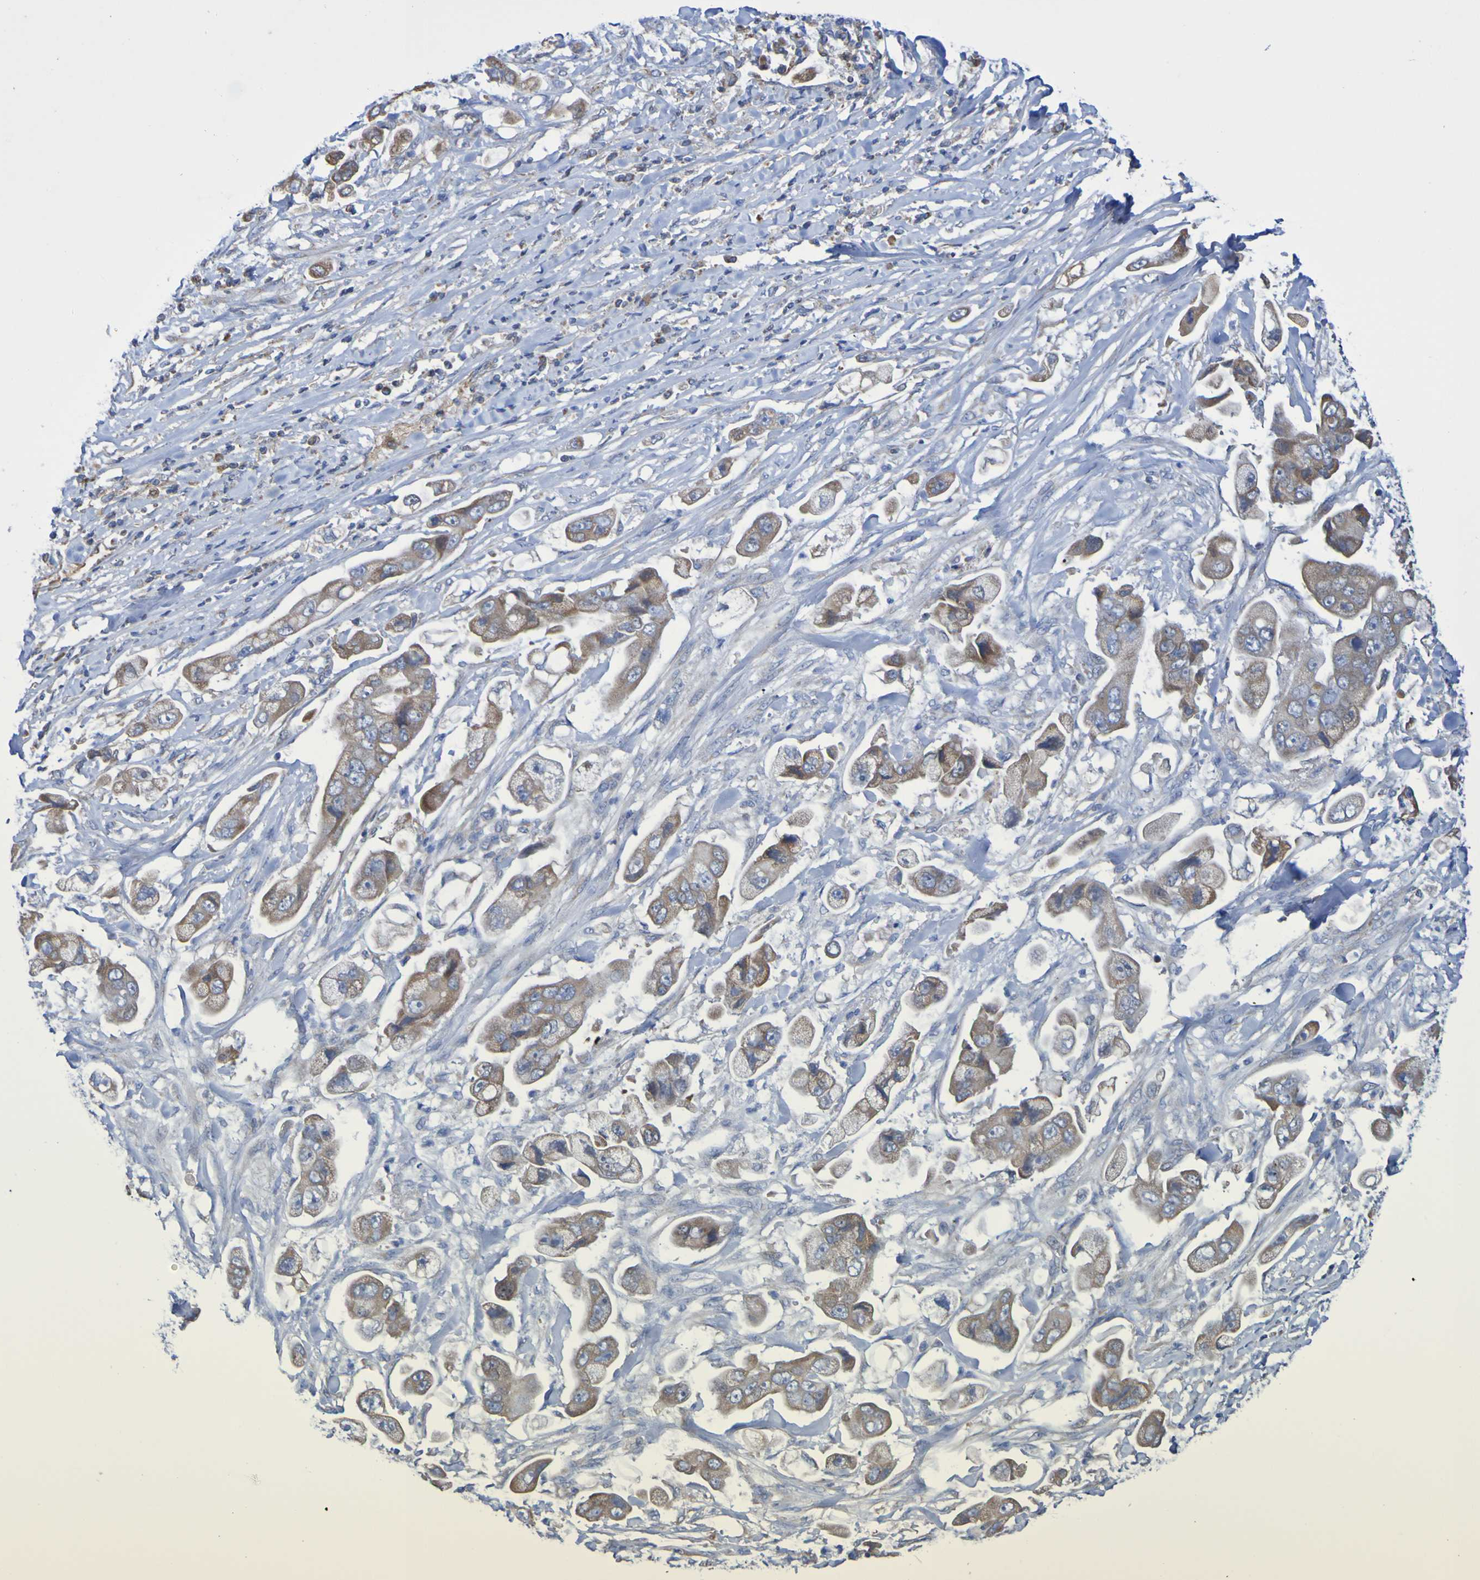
{"staining": {"intensity": "weak", "quantity": ">75%", "location": "cytoplasmic/membranous"}, "tissue": "stomach cancer", "cell_type": "Tumor cells", "image_type": "cancer", "snomed": [{"axis": "morphology", "description": "Adenocarcinoma, NOS"}, {"axis": "topography", "description": "Stomach"}], "caption": "Weak cytoplasmic/membranous positivity for a protein is identified in approximately >75% of tumor cells of stomach cancer using immunohistochemistry (IHC).", "gene": "CNTN2", "patient": {"sex": "male", "age": 62}}